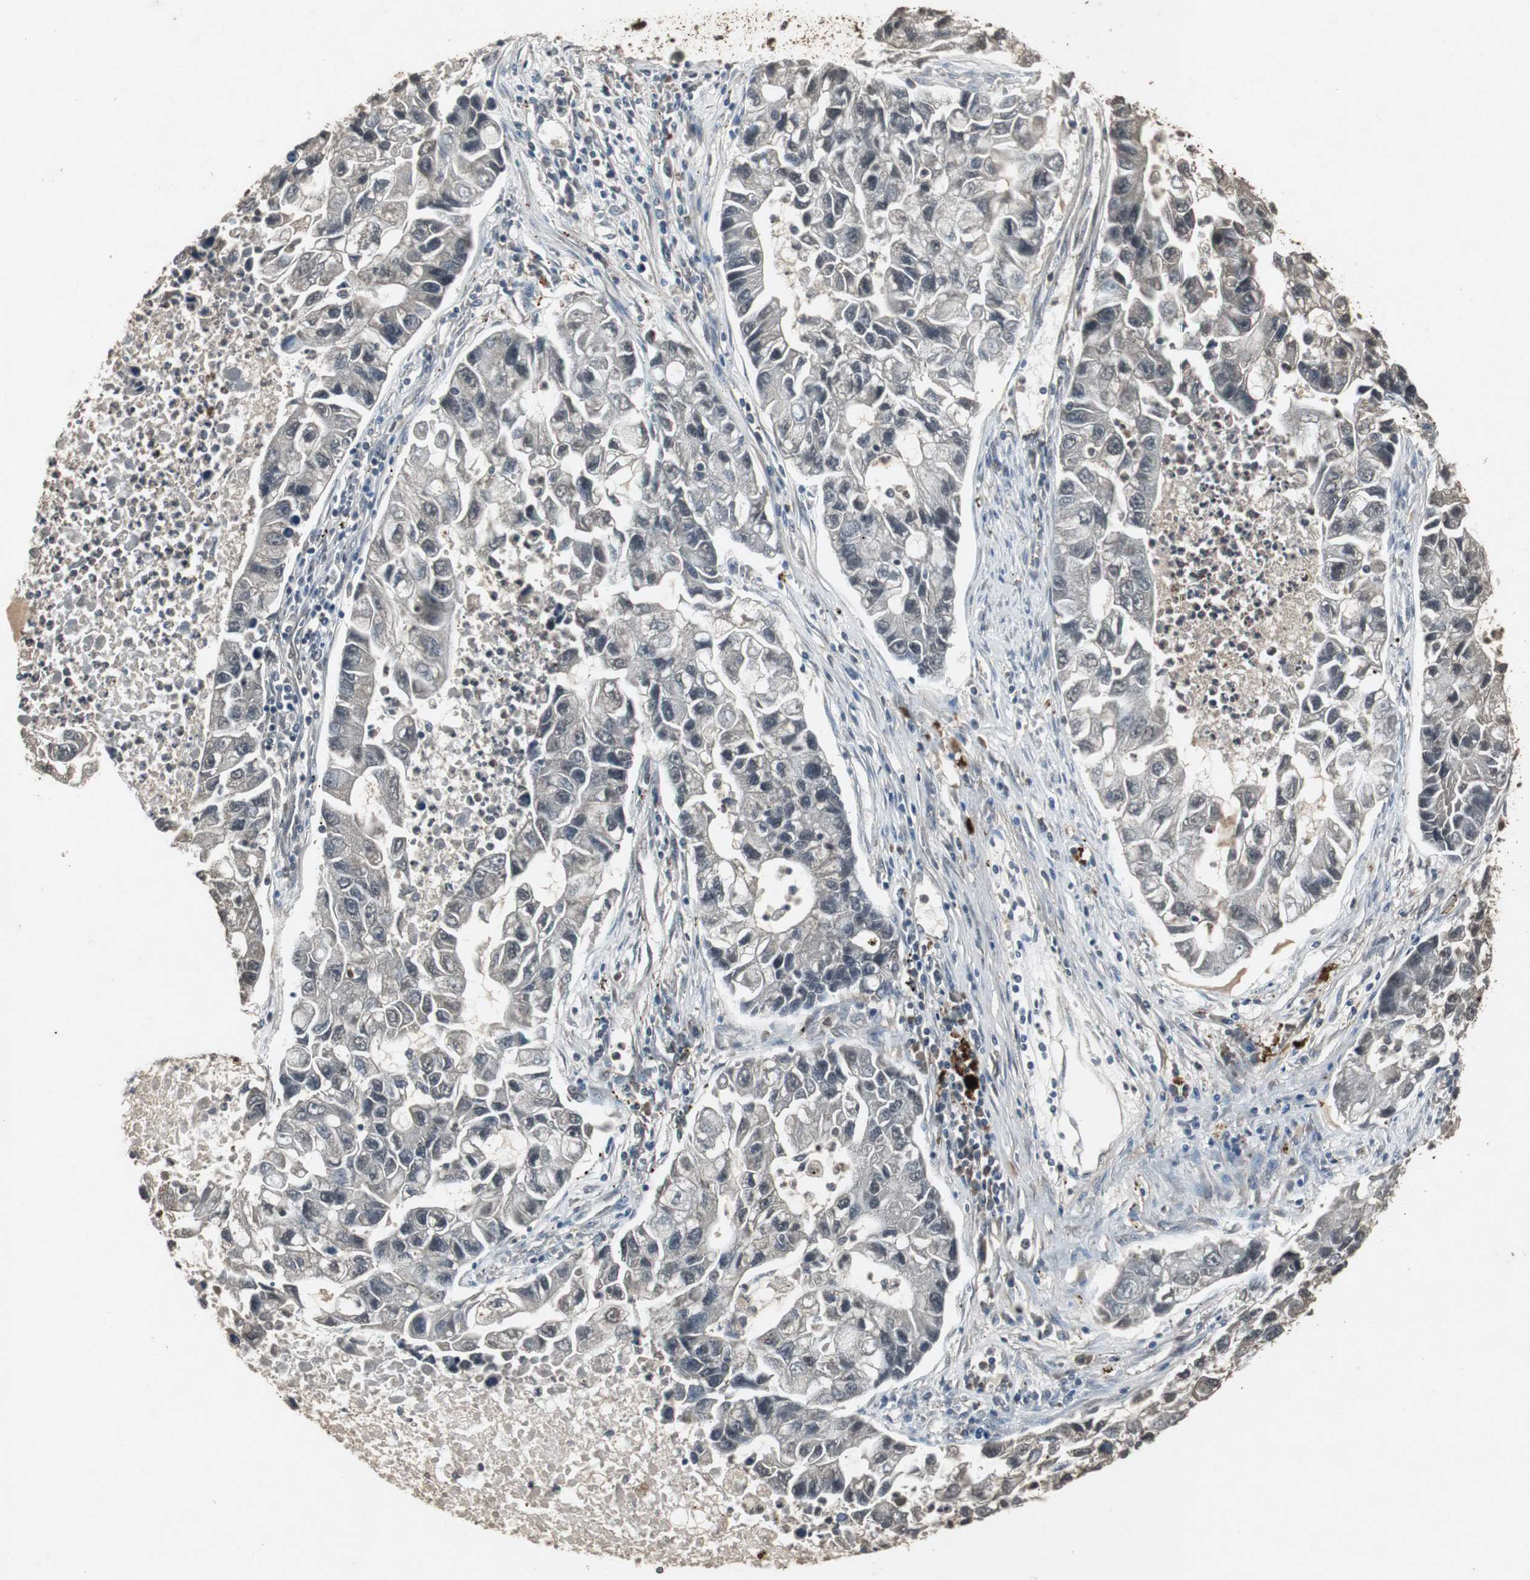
{"staining": {"intensity": "moderate", "quantity": "<25%", "location": "cytoplasmic/membranous,nuclear"}, "tissue": "lung cancer", "cell_type": "Tumor cells", "image_type": "cancer", "snomed": [{"axis": "morphology", "description": "Adenocarcinoma, NOS"}, {"axis": "topography", "description": "Lung"}], "caption": "Protein staining of adenocarcinoma (lung) tissue exhibits moderate cytoplasmic/membranous and nuclear positivity in approximately <25% of tumor cells. The staining was performed using DAB (3,3'-diaminobenzidine) to visualize the protein expression in brown, while the nuclei were stained in blue with hematoxylin (Magnification: 20x).", "gene": "EMX1", "patient": {"sex": "female", "age": 51}}